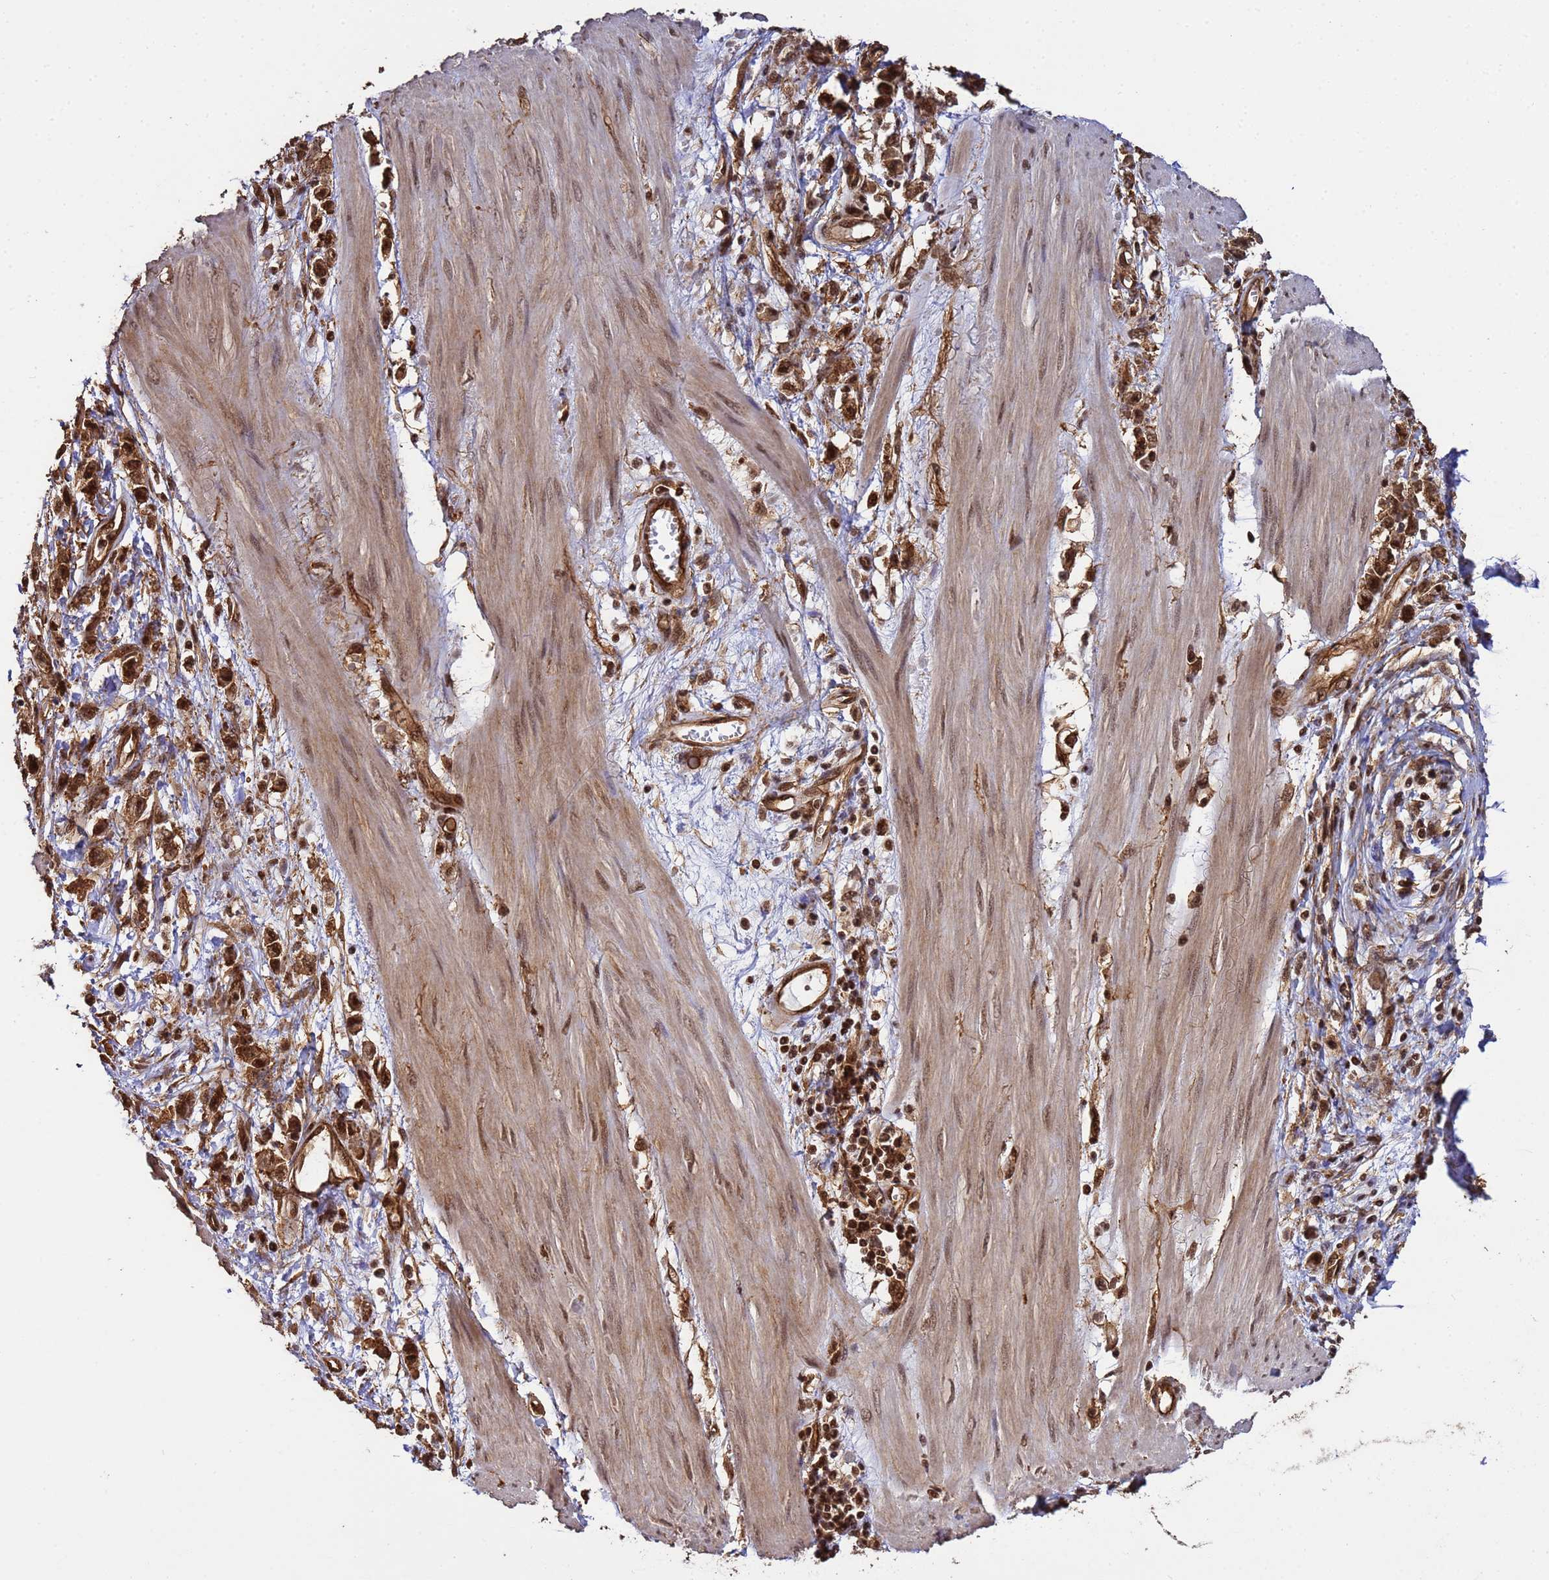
{"staining": {"intensity": "strong", "quantity": ">75%", "location": "cytoplasmic/membranous,nuclear"}, "tissue": "stomach cancer", "cell_type": "Tumor cells", "image_type": "cancer", "snomed": [{"axis": "morphology", "description": "Adenocarcinoma, NOS"}, {"axis": "topography", "description": "Stomach"}], "caption": "The immunohistochemical stain labels strong cytoplasmic/membranous and nuclear expression in tumor cells of stomach adenocarcinoma tissue.", "gene": "SYF2", "patient": {"sex": "female", "age": 76}}